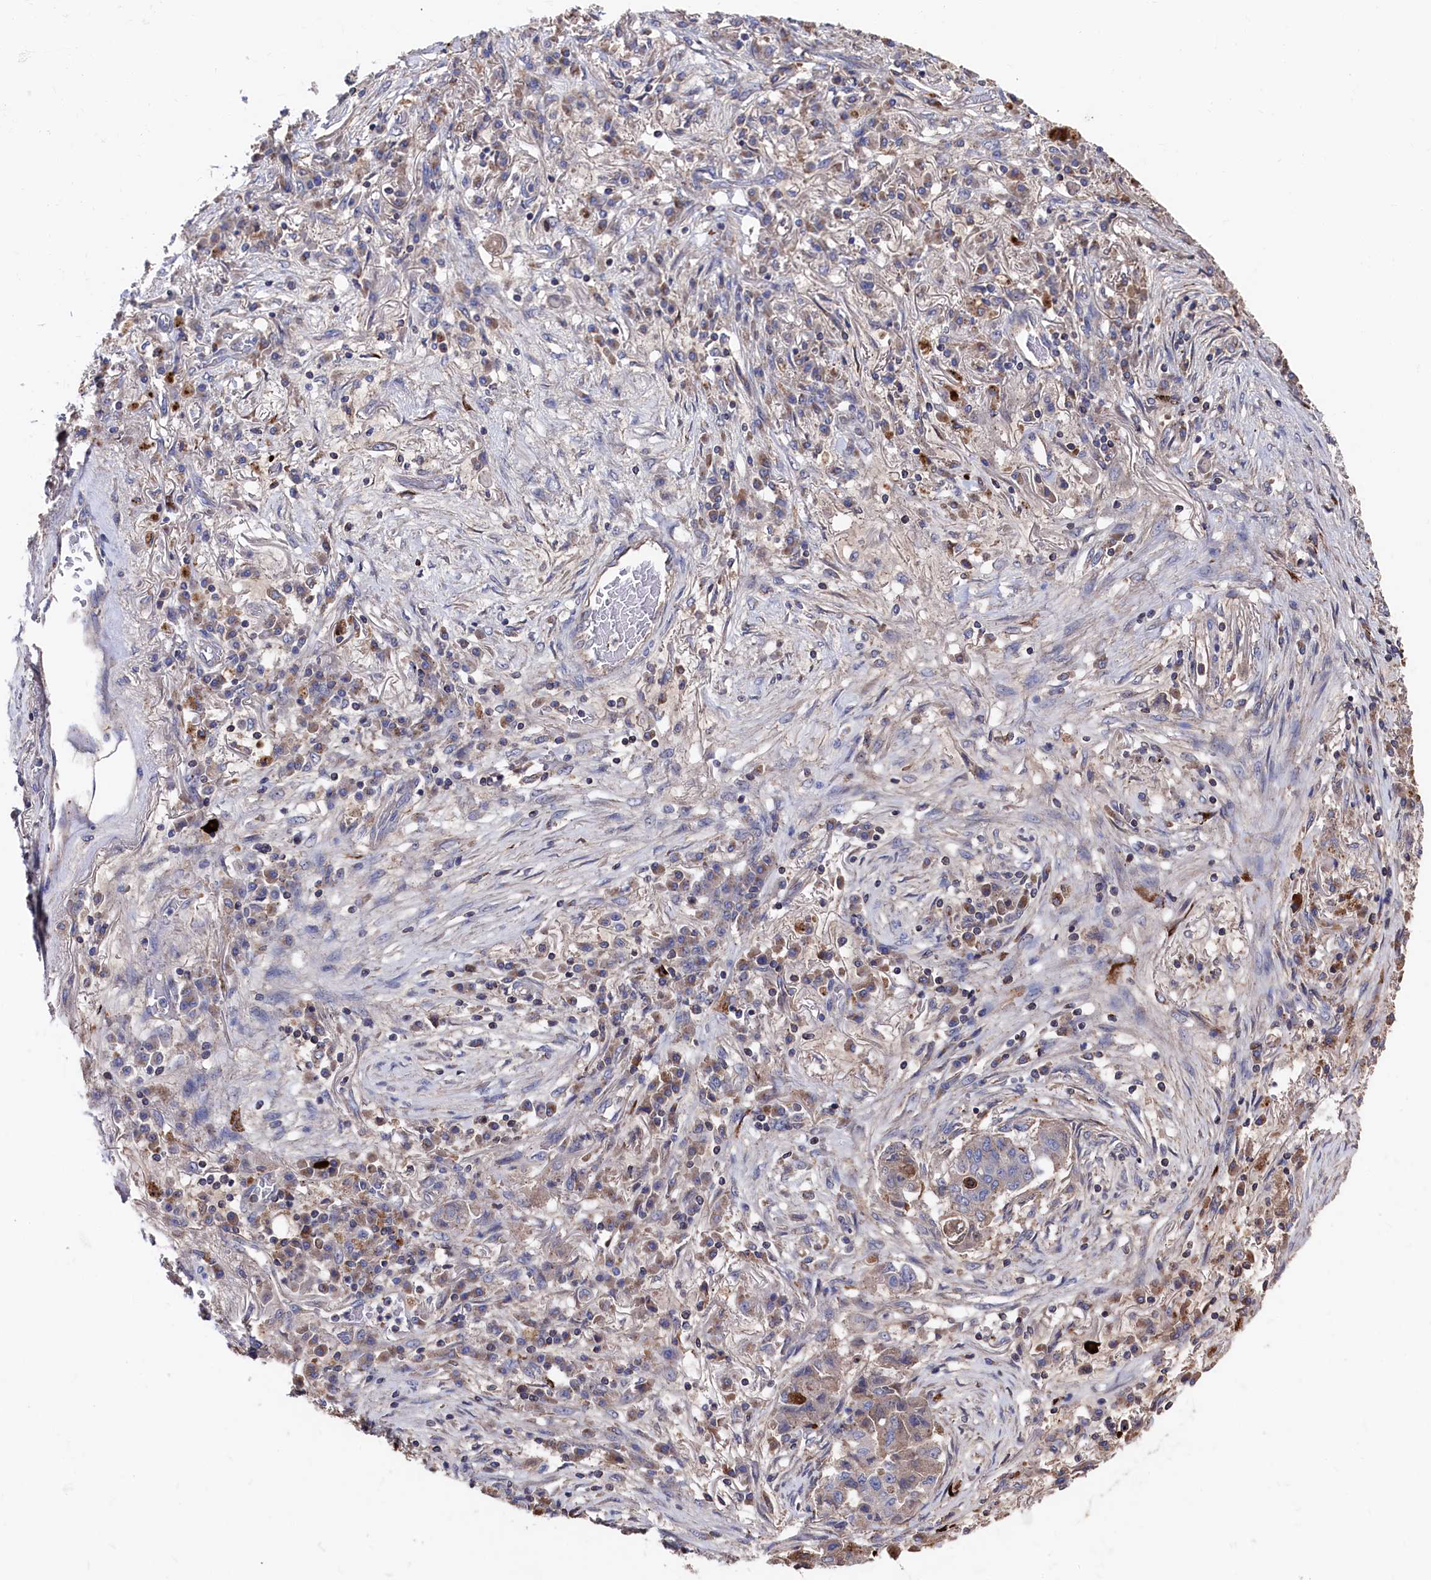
{"staining": {"intensity": "negative", "quantity": "none", "location": "none"}, "tissue": "lung cancer", "cell_type": "Tumor cells", "image_type": "cancer", "snomed": [{"axis": "morphology", "description": "Squamous cell carcinoma, NOS"}, {"axis": "topography", "description": "Lung"}], "caption": "Image shows no significant protein expression in tumor cells of lung cancer.", "gene": "TK2", "patient": {"sex": "male", "age": 74}}